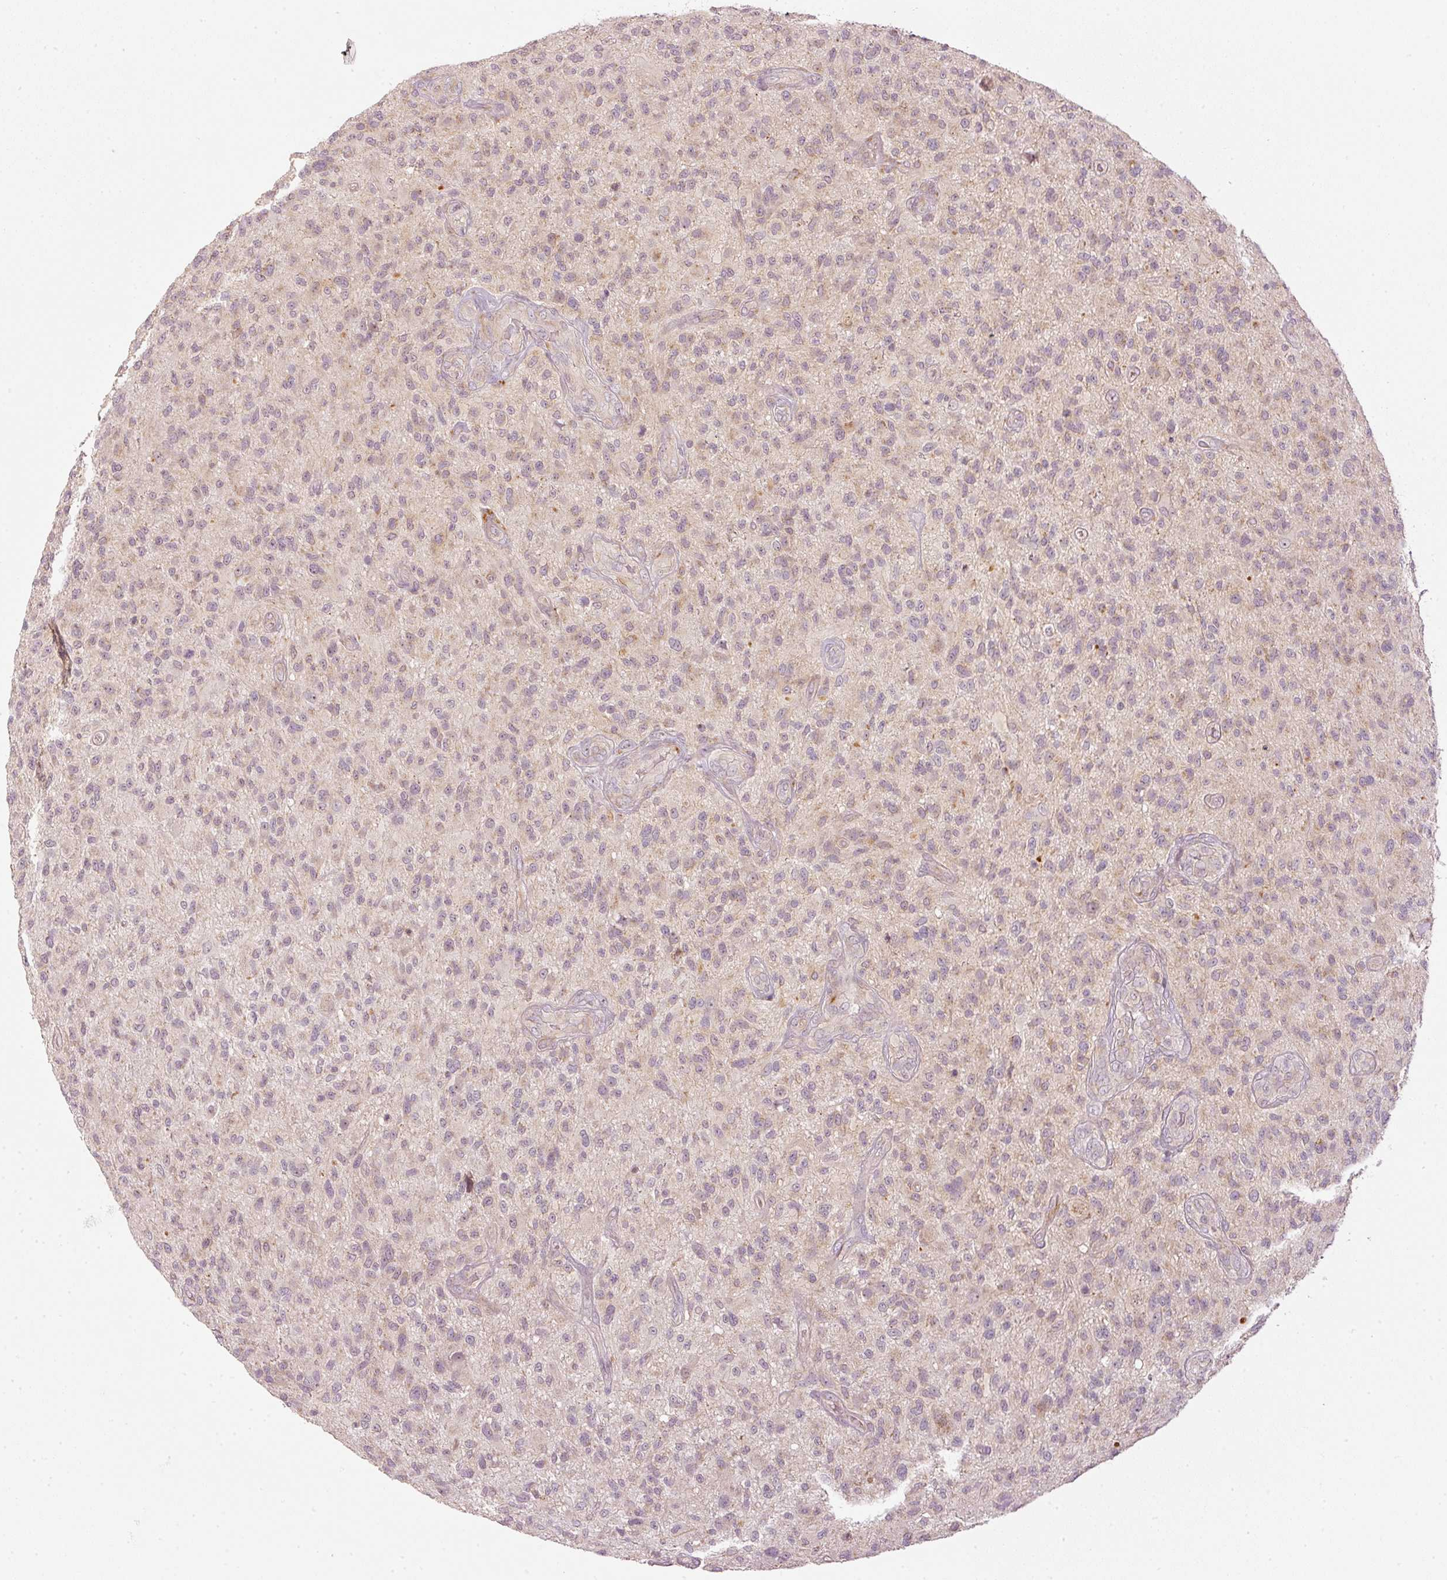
{"staining": {"intensity": "weak", "quantity": "25%-75%", "location": "cytoplasmic/membranous"}, "tissue": "glioma", "cell_type": "Tumor cells", "image_type": "cancer", "snomed": [{"axis": "morphology", "description": "Glioma, malignant, High grade"}, {"axis": "topography", "description": "Brain"}], "caption": "Immunohistochemical staining of high-grade glioma (malignant) demonstrates low levels of weak cytoplasmic/membranous positivity in approximately 25%-75% of tumor cells. (IHC, brightfield microscopy, high magnification).", "gene": "CDC20B", "patient": {"sex": "male", "age": 47}}